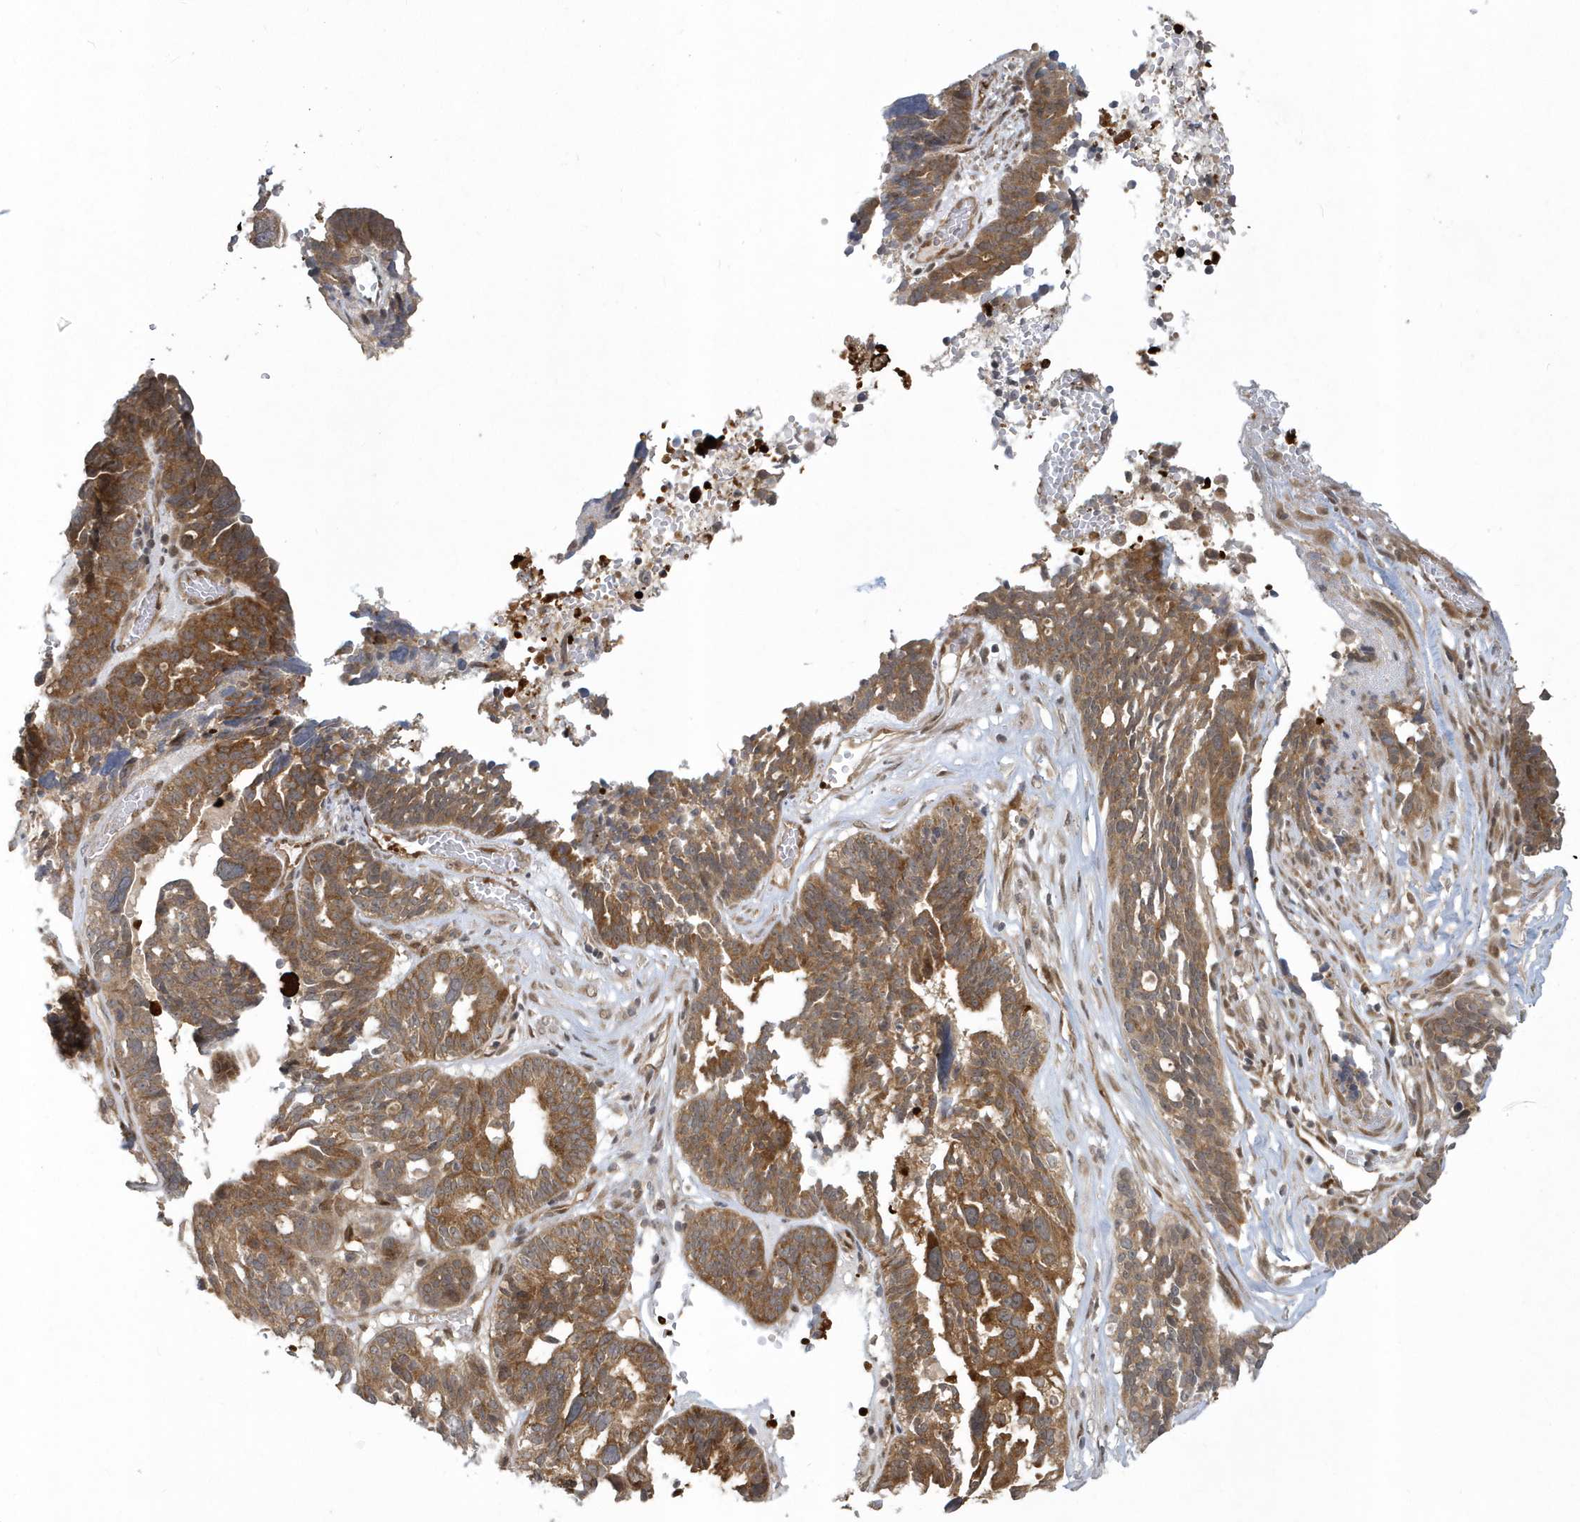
{"staining": {"intensity": "moderate", "quantity": ">75%", "location": "cytoplasmic/membranous"}, "tissue": "ovarian cancer", "cell_type": "Tumor cells", "image_type": "cancer", "snomed": [{"axis": "morphology", "description": "Cystadenocarcinoma, serous, NOS"}, {"axis": "topography", "description": "Ovary"}], "caption": "Moderate cytoplasmic/membranous expression for a protein is appreciated in about >75% of tumor cells of serous cystadenocarcinoma (ovarian) using IHC.", "gene": "ATG4A", "patient": {"sex": "female", "age": 59}}